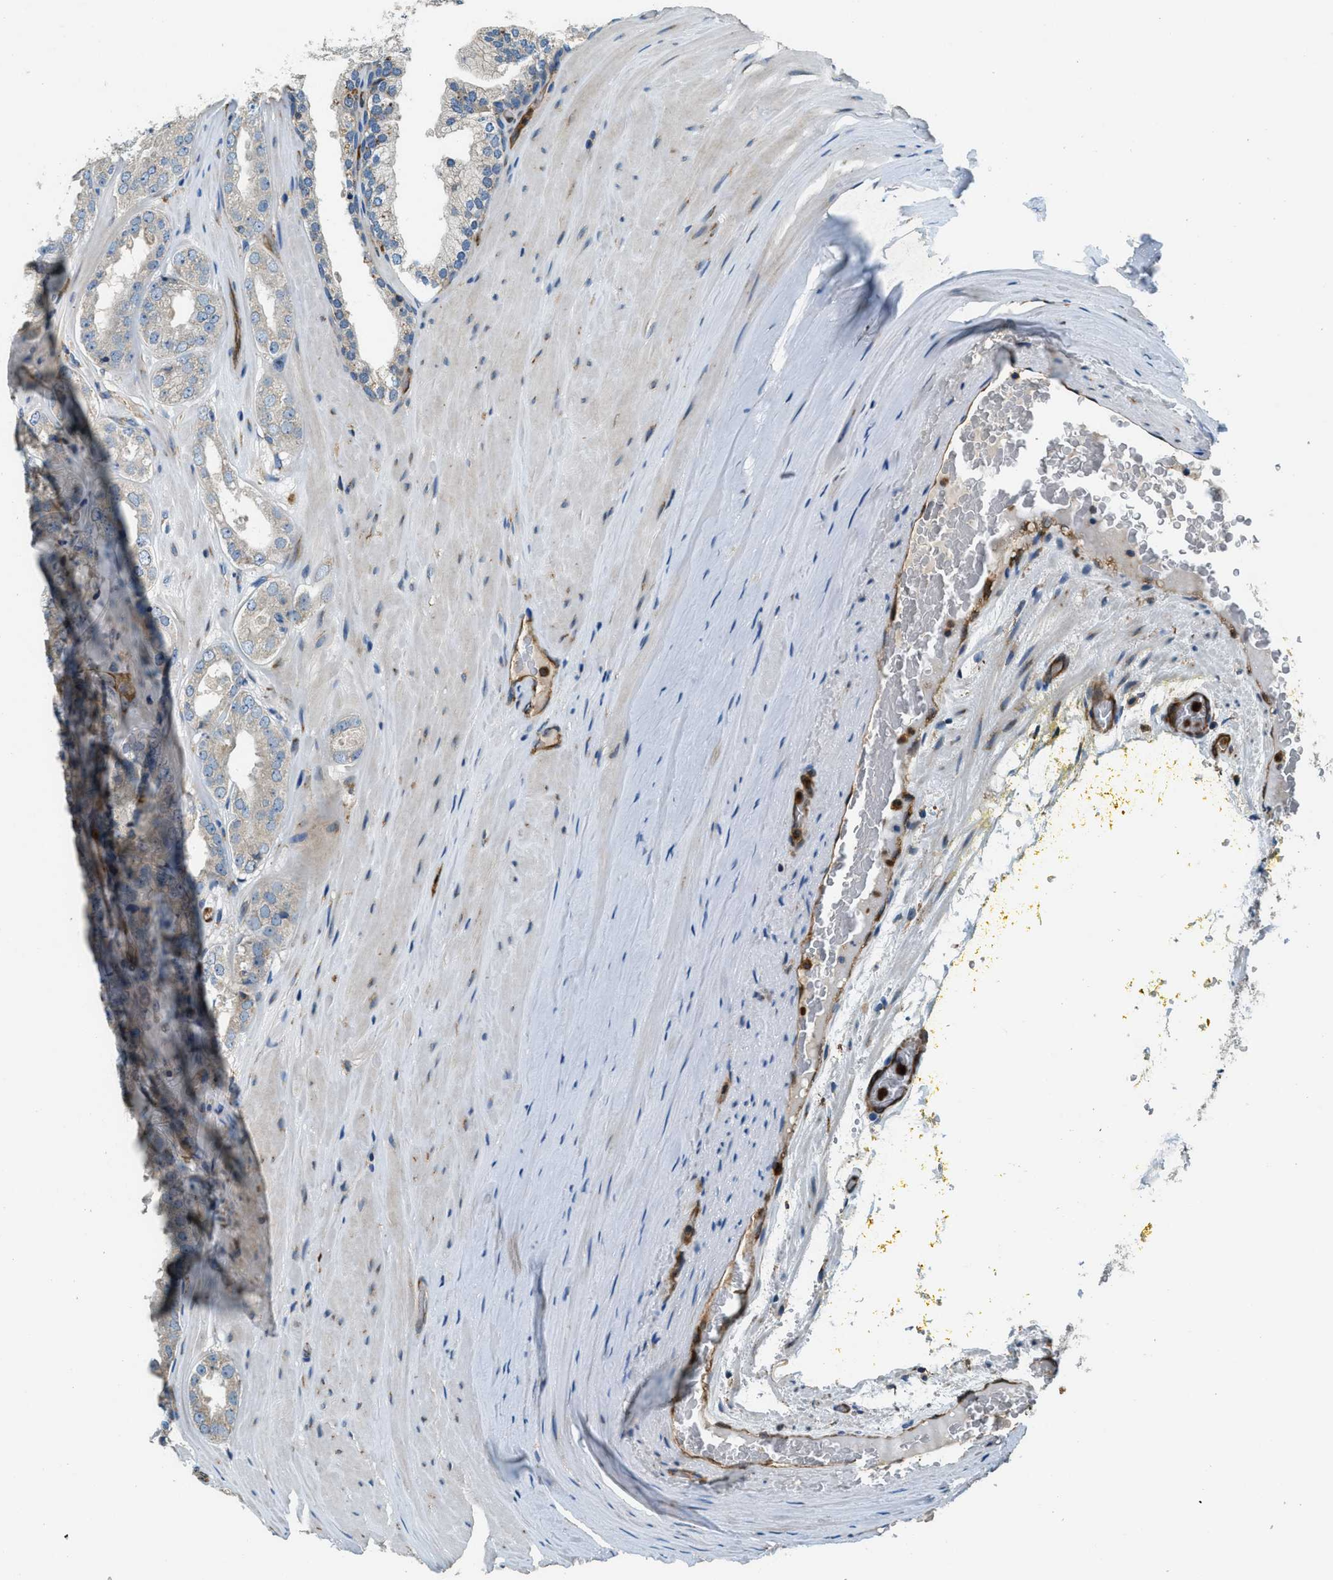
{"staining": {"intensity": "negative", "quantity": "none", "location": "none"}, "tissue": "prostate cancer", "cell_type": "Tumor cells", "image_type": "cancer", "snomed": [{"axis": "morphology", "description": "Adenocarcinoma, High grade"}, {"axis": "topography", "description": "Prostate"}], "caption": "High power microscopy histopathology image of an IHC photomicrograph of prostate adenocarcinoma (high-grade), revealing no significant staining in tumor cells. (DAB immunohistochemistry, high magnification).", "gene": "GIMAP8", "patient": {"sex": "male", "age": 65}}